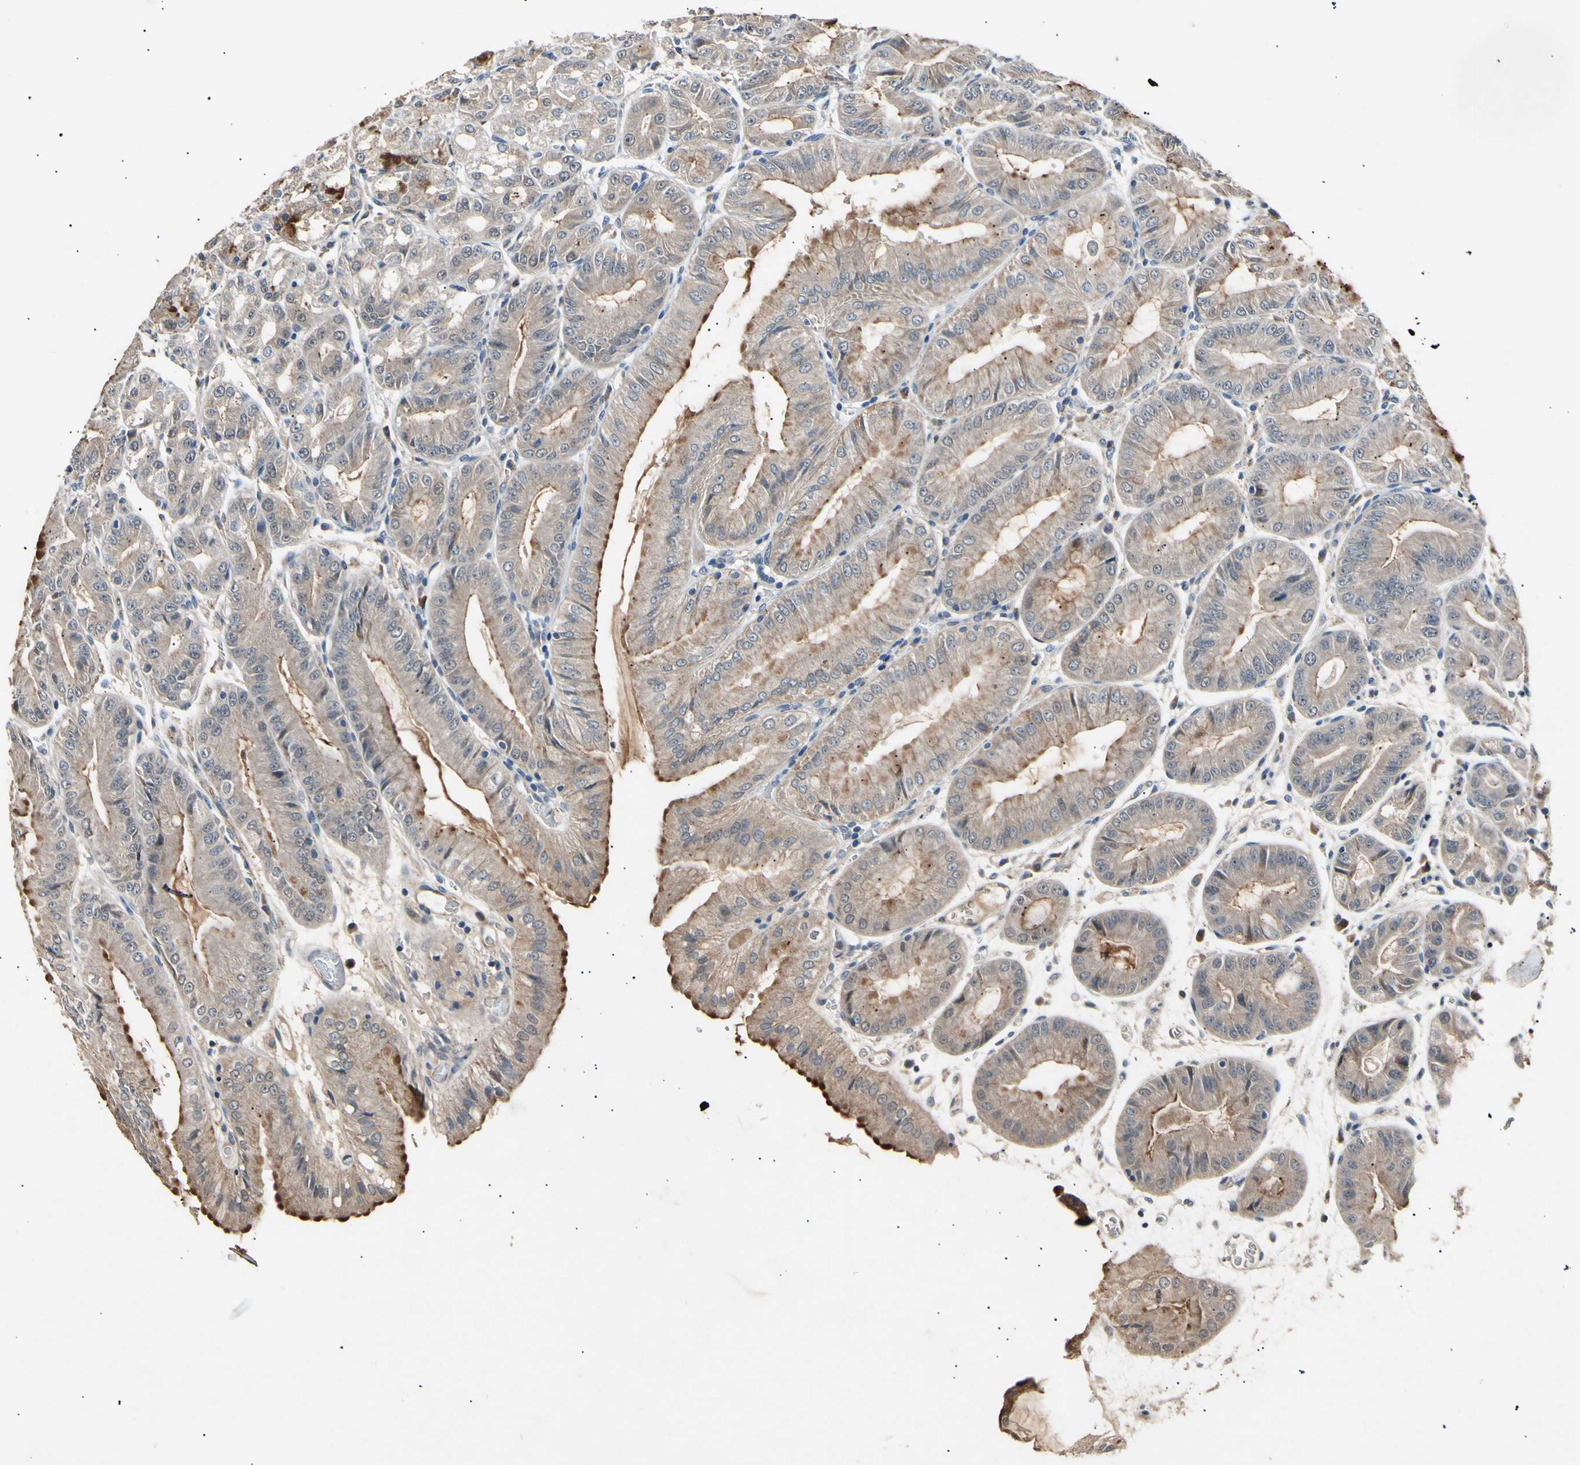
{"staining": {"intensity": "moderate", "quantity": "25%-75%", "location": "cytoplasmic/membranous"}, "tissue": "stomach", "cell_type": "Glandular cells", "image_type": "normal", "snomed": [{"axis": "morphology", "description": "Normal tissue, NOS"}, {"axis": "topography", "description": "Stomach, lower"}], "caption": "The immunohistochemical stain labels moderate cytoplasmic/membranous staining in glandular cells of unremarkable stomach. The staining was performed using DAB to visualize the protein expression in brown, while the nuclei were stained in blue with hematoxylin (Magnification: 20x).", "gene": "ADCY3", "patient": {"sex": "male", "age": 71}}